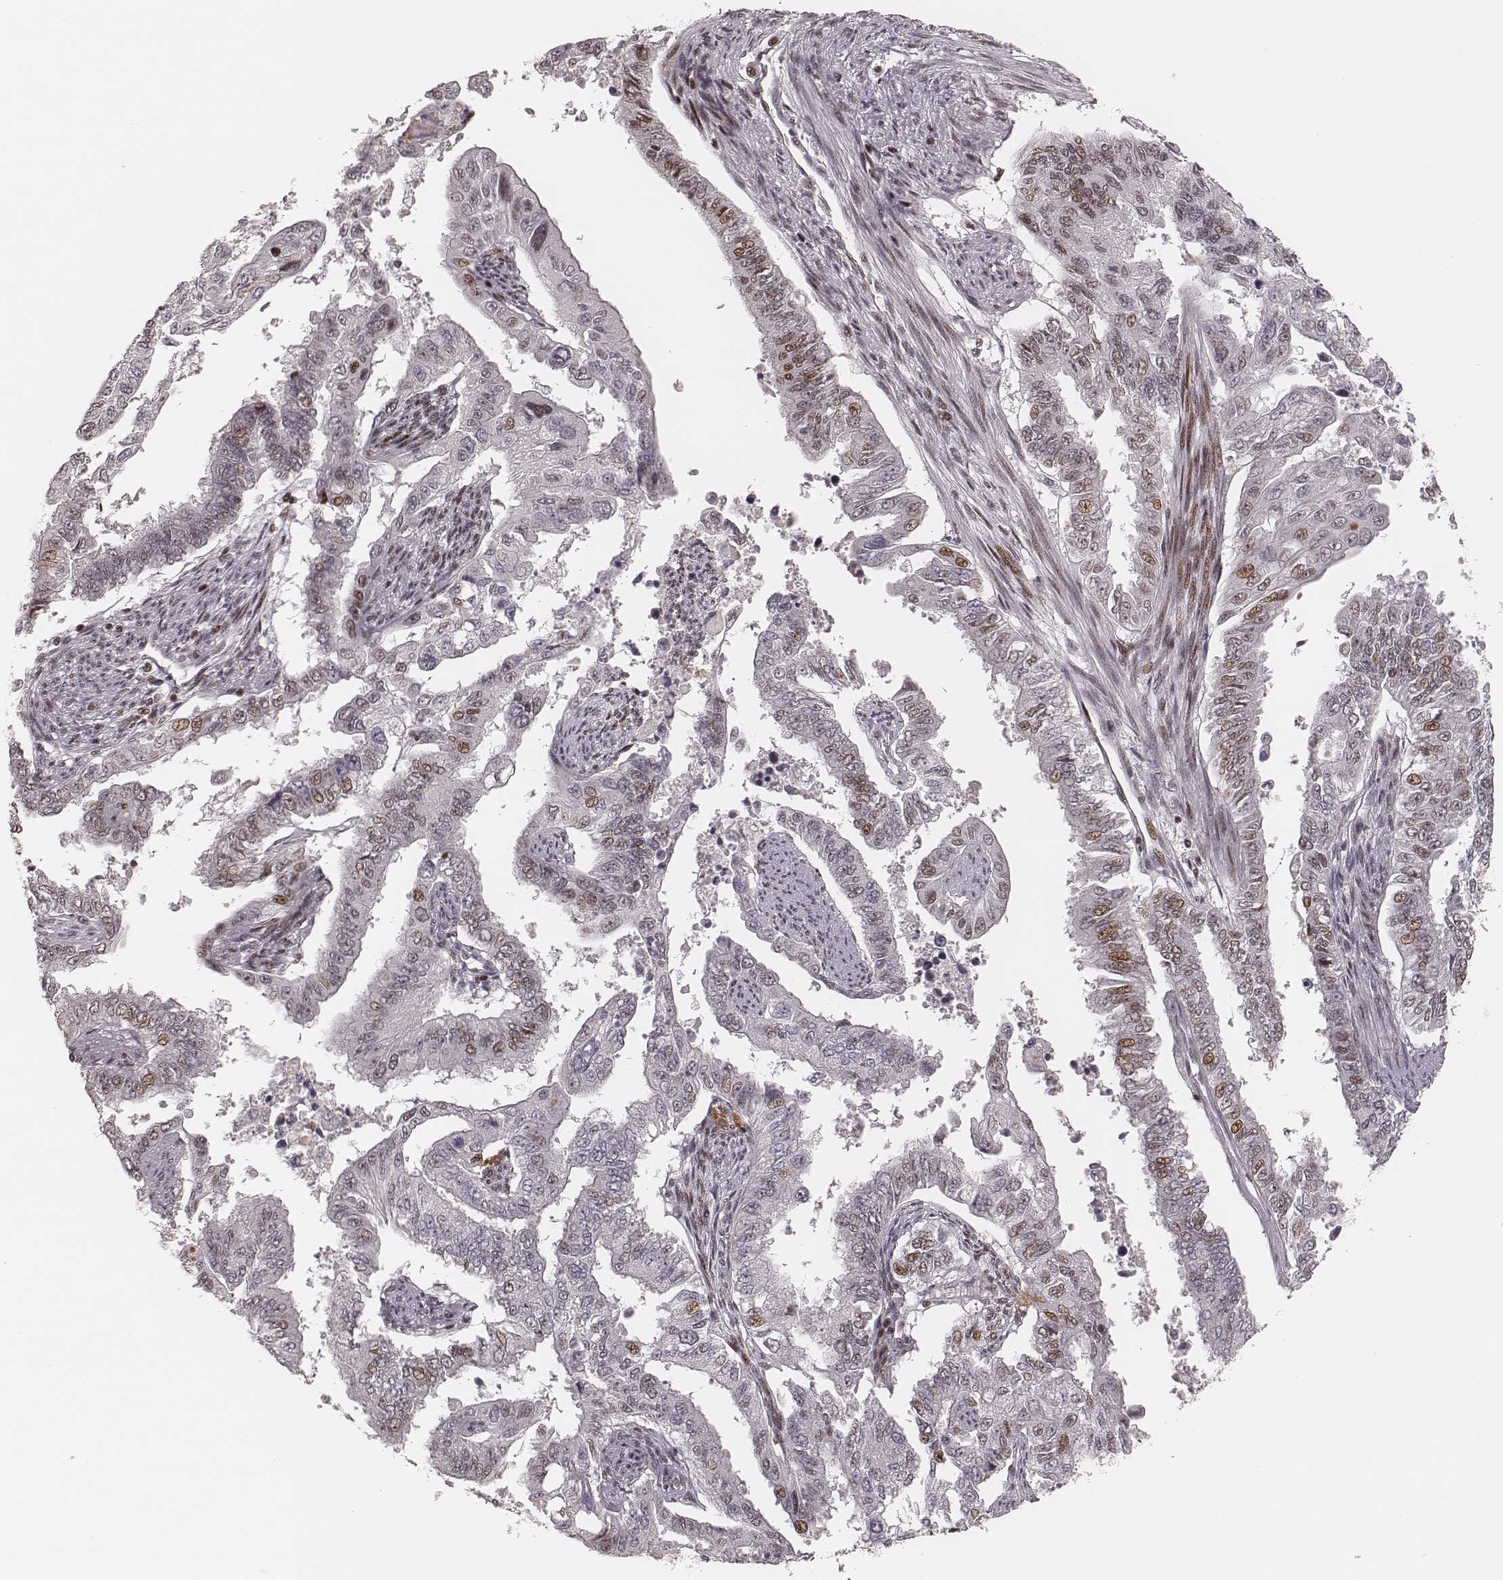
{"staining": {"intensity": "moderate", "quantity": "<25%", "location": "nuclear"}, "tissue": "endometrial cancer", "cell_type": "Tumor cells", "image_type": "cancer", "snomed": [{"axis": "morphology", "description": "Adenocarcinoma, NOS"}, {"axis": "topography", "description": "Uterus"}], "caption": "High-magnification brightfield microscopy of adenocarcinoma (endometrial) stained with DAB (brown) and counterstained with hematoxylin (blue). tumor cells exhibit moderate nuclear staining is appreciated in approximately<25% of cells. (IHC, brightfield microscopy, high magnification).", "gene": "HNRNPC", "patient": {"sex": "female", "age": 59}}